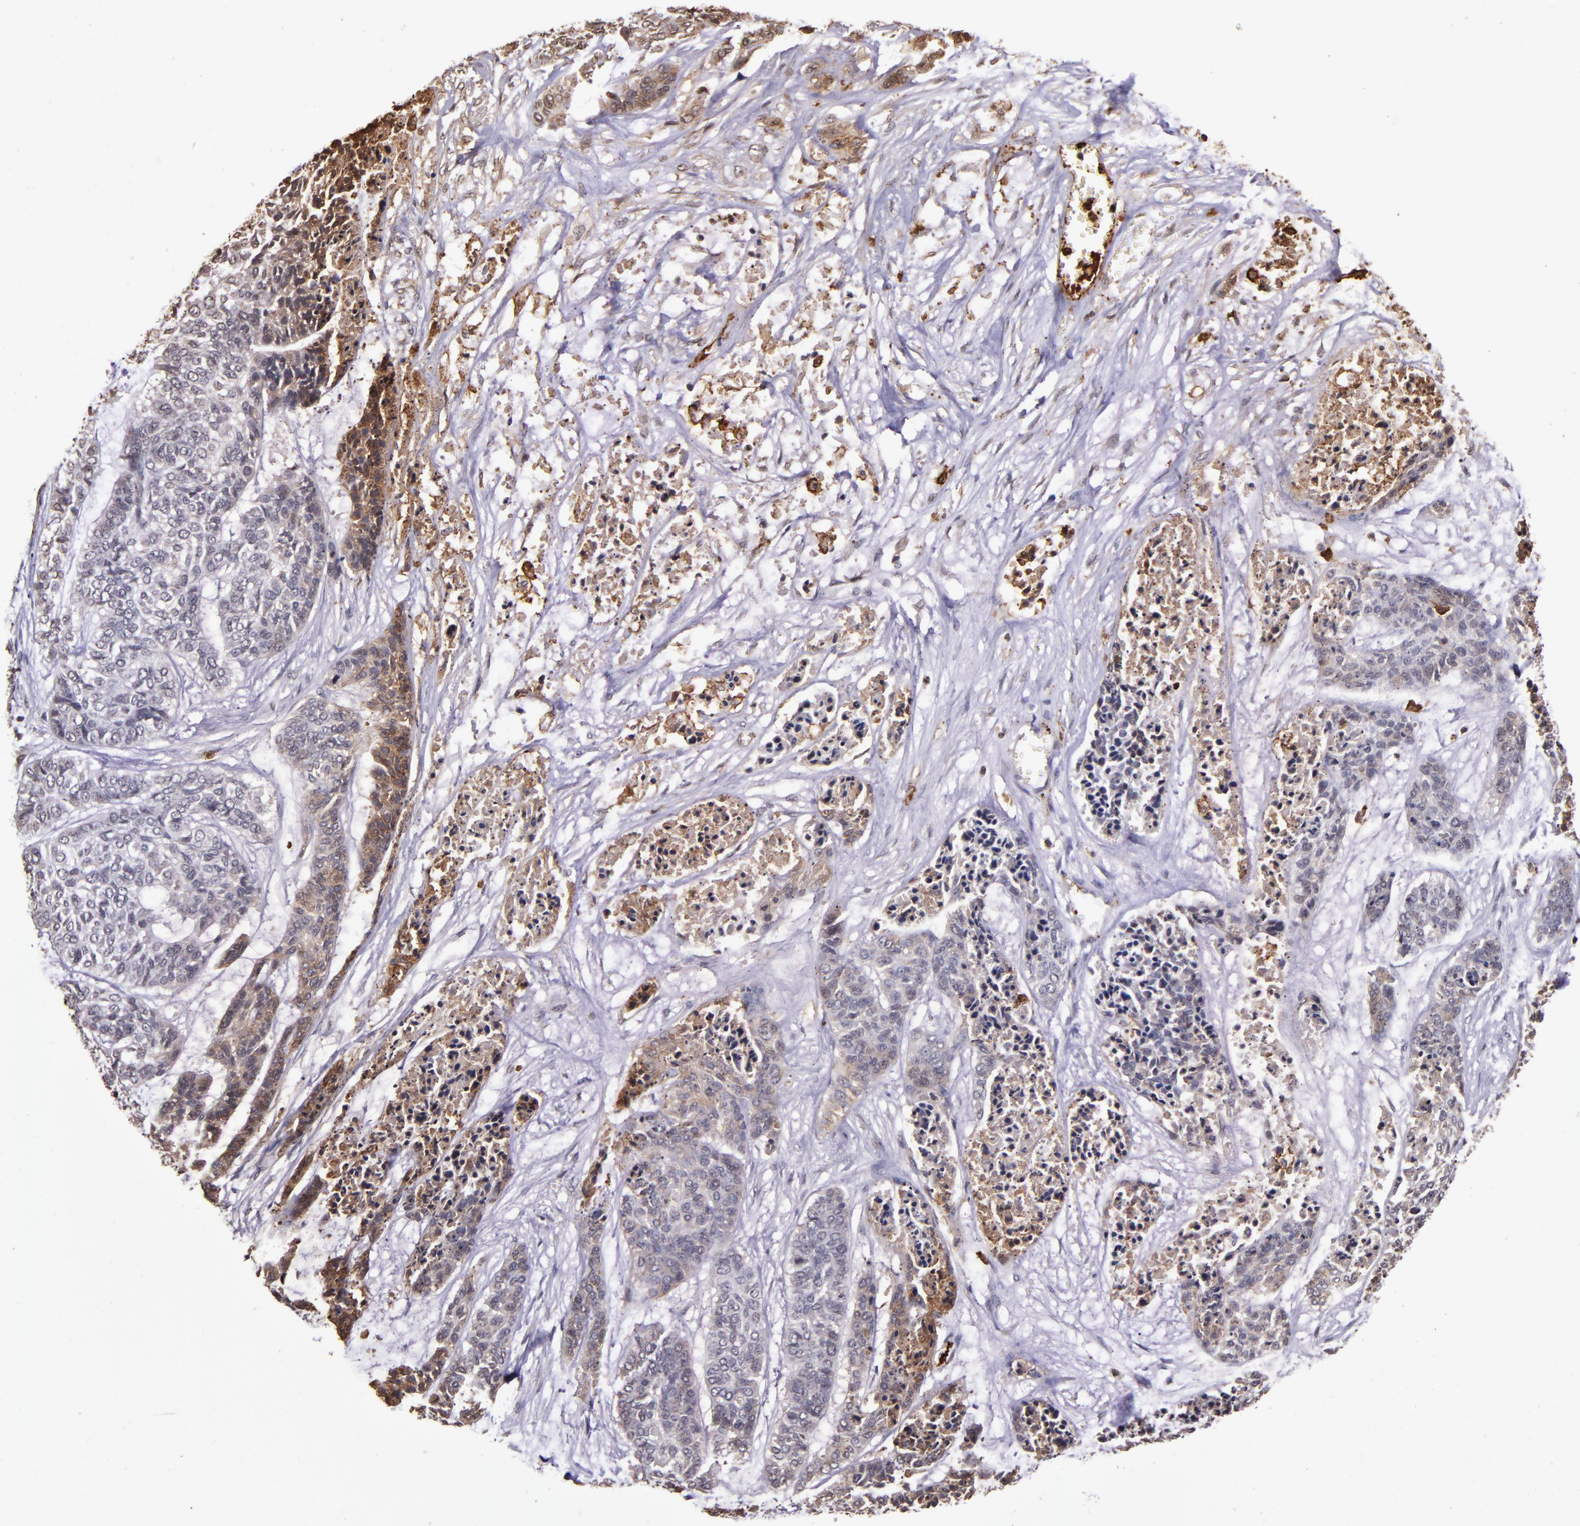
{"staining": {"intensity": "moderate", "quantity": "<25%", "location": "cytoplasmic/membranous"}, "tissue": "skin cancer", "cell_type": "Tumor cells", "image_type": "cancer", "snomed": [{"axis": "morphology", "description": "Basal cell carcinoma"}, {"axis": "topography", "description": "Skin"}], "caption": "High-magnification brightfield microscopy of skin cancer (basal cell carcinoma) stained with DAB (3,3'-diaminobenzidine) (brown) and counterstained with hematoxylin (blue). tumor cells exhibit moderate cytoplasmic/membranous expression is appreciated in about<25% of cells.", "gene": "SLC2A3", "patient": {"sex": "female", "age": 64}}